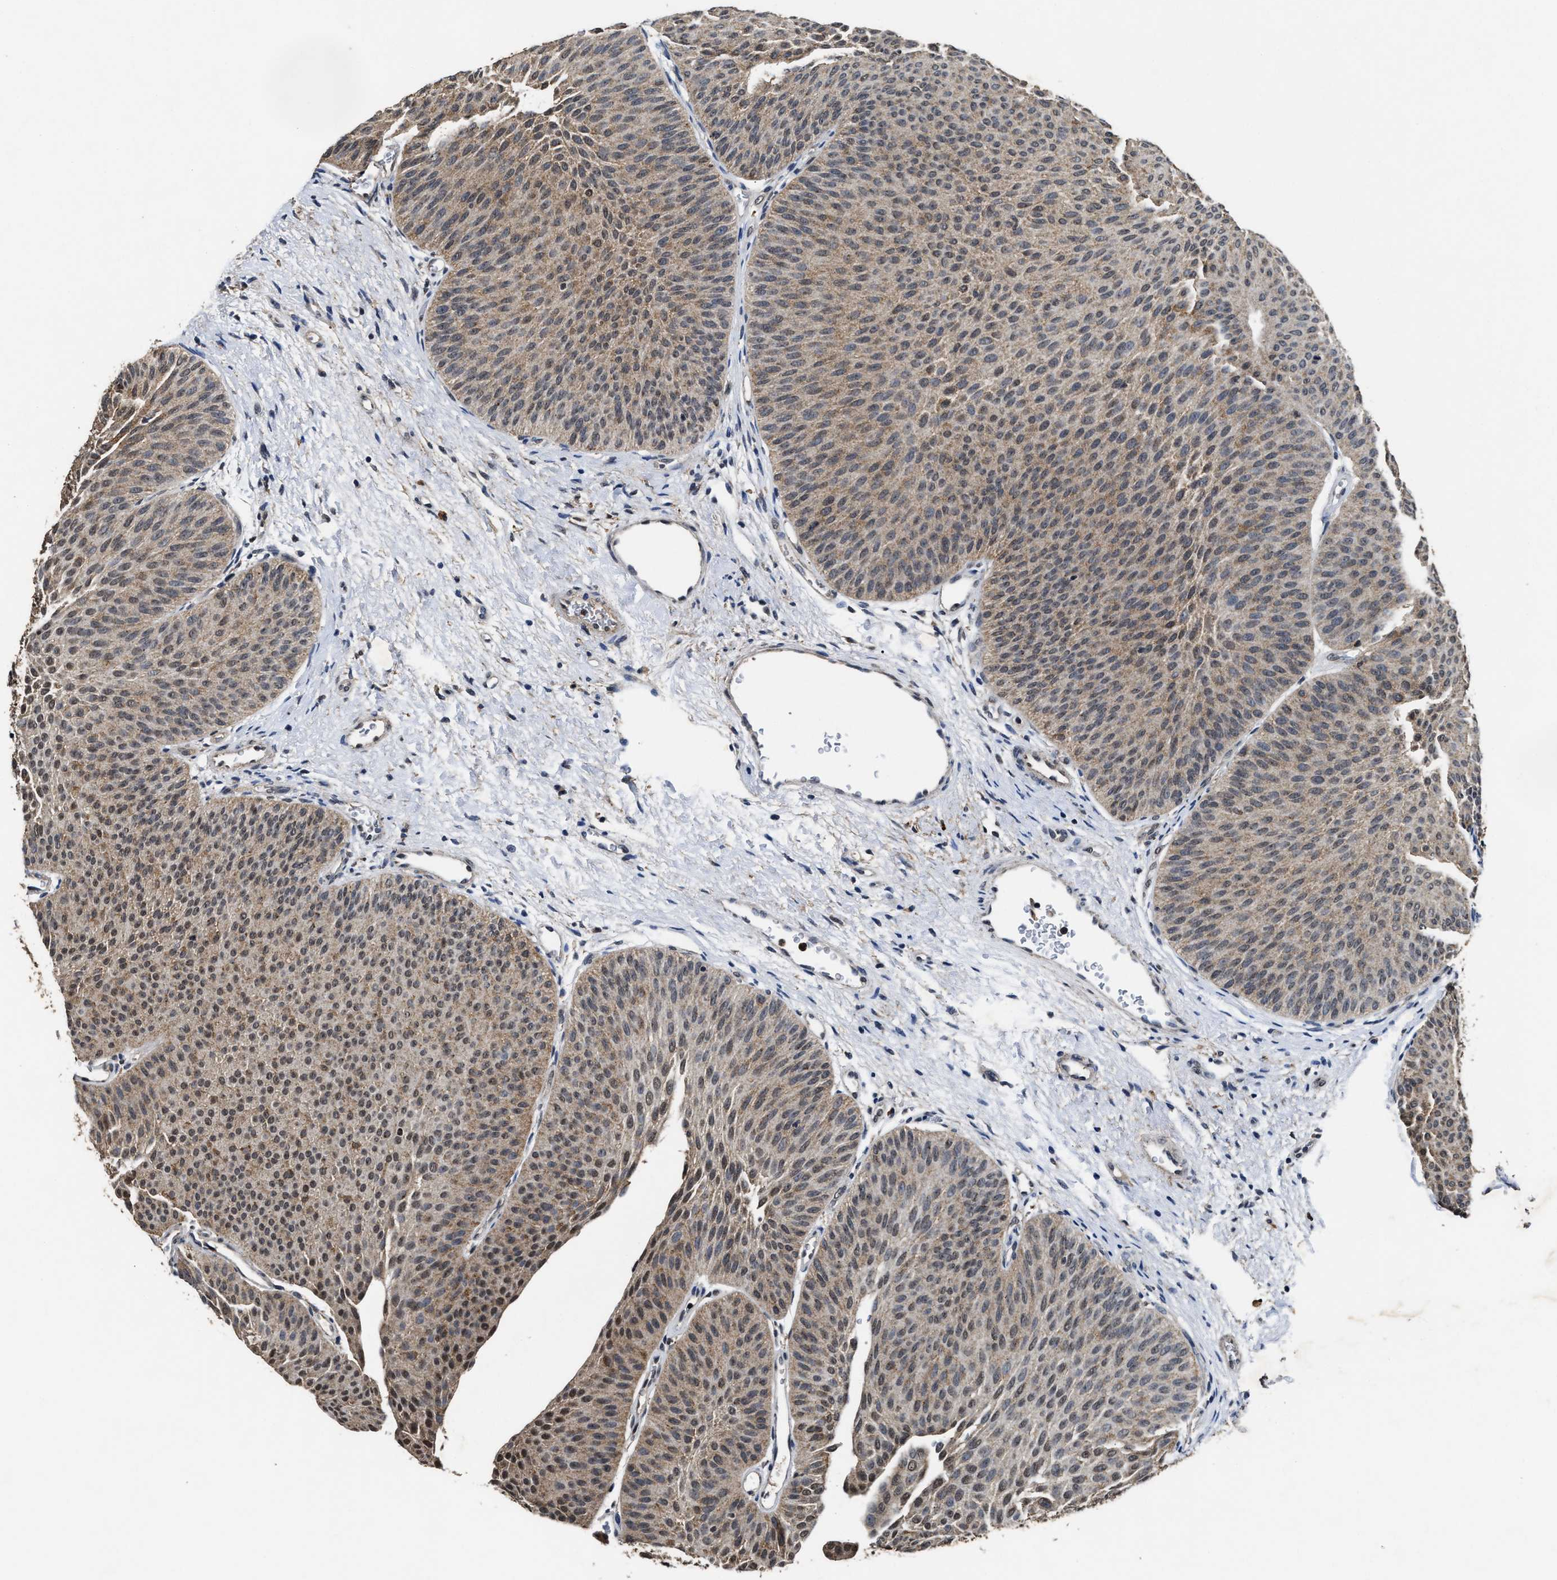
{"staining": {"intensity": "weak", "quantity": ">75%", "location": "cytoplasmic/membranous,nuclear"}, "tissue": "urothelial cancer", "cell_type": "Tumor cells", "image_type": "cancer", "snomed": [{"axis": "morphology", "description": "Urothelial carcinoma, Low grade"}, {"axis": "topography", "description": "Urinary bladder"}], "caption": "Protein staining by immunohistochemistry displays weak cytoplasmic/membranous and nuclear staining in approximately >75% of tumor cells in urothelial cancer.", "gene": "ACOX1", "patient": {"sex": "female", "age": 60}}